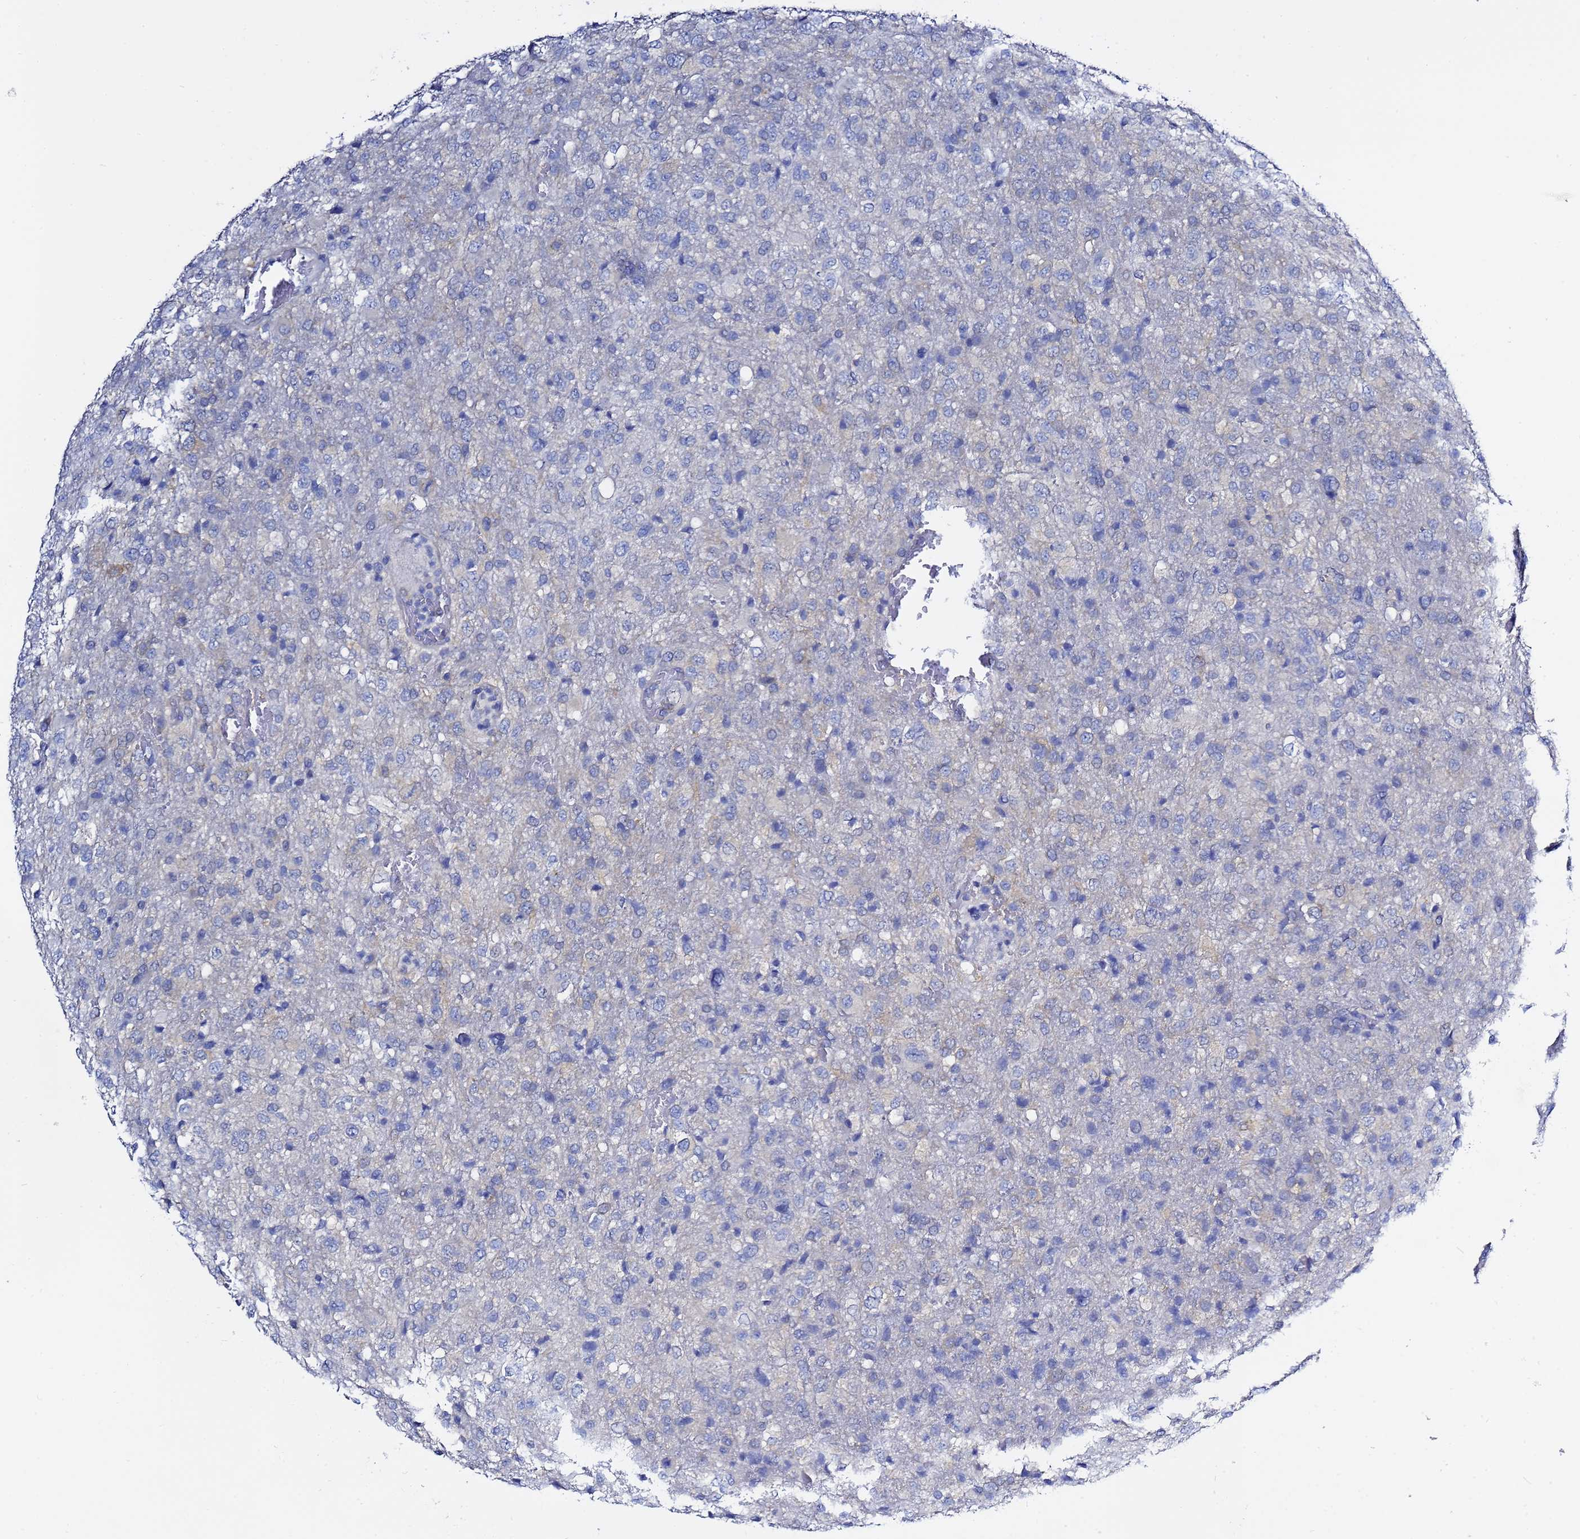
{"staining": {"intensity": "negative", "quantity": "none", "location": "none"}, "tissue": "glioma", "cell_type": "Tumor cells", "image_type": "cancer", "snomed": [{"axis": "morphology", "description": "Glioma, malignant, High grade"}, {"axis": "topography", "description": "Brain"}], "caption": "Immunohistochemistry (IHC) image of neoplastic tissue: human malignant glioma (high-grade) stained with DAB (3,3'-diaminobenzidine) reveals no significant protein expression in tumor cells. The staining is performed using DAB brown chromogen with nuclei counter-stained in using hematoxylin.", "gene": "LENG1", "patient": {"sex": "female", "age": 74}}